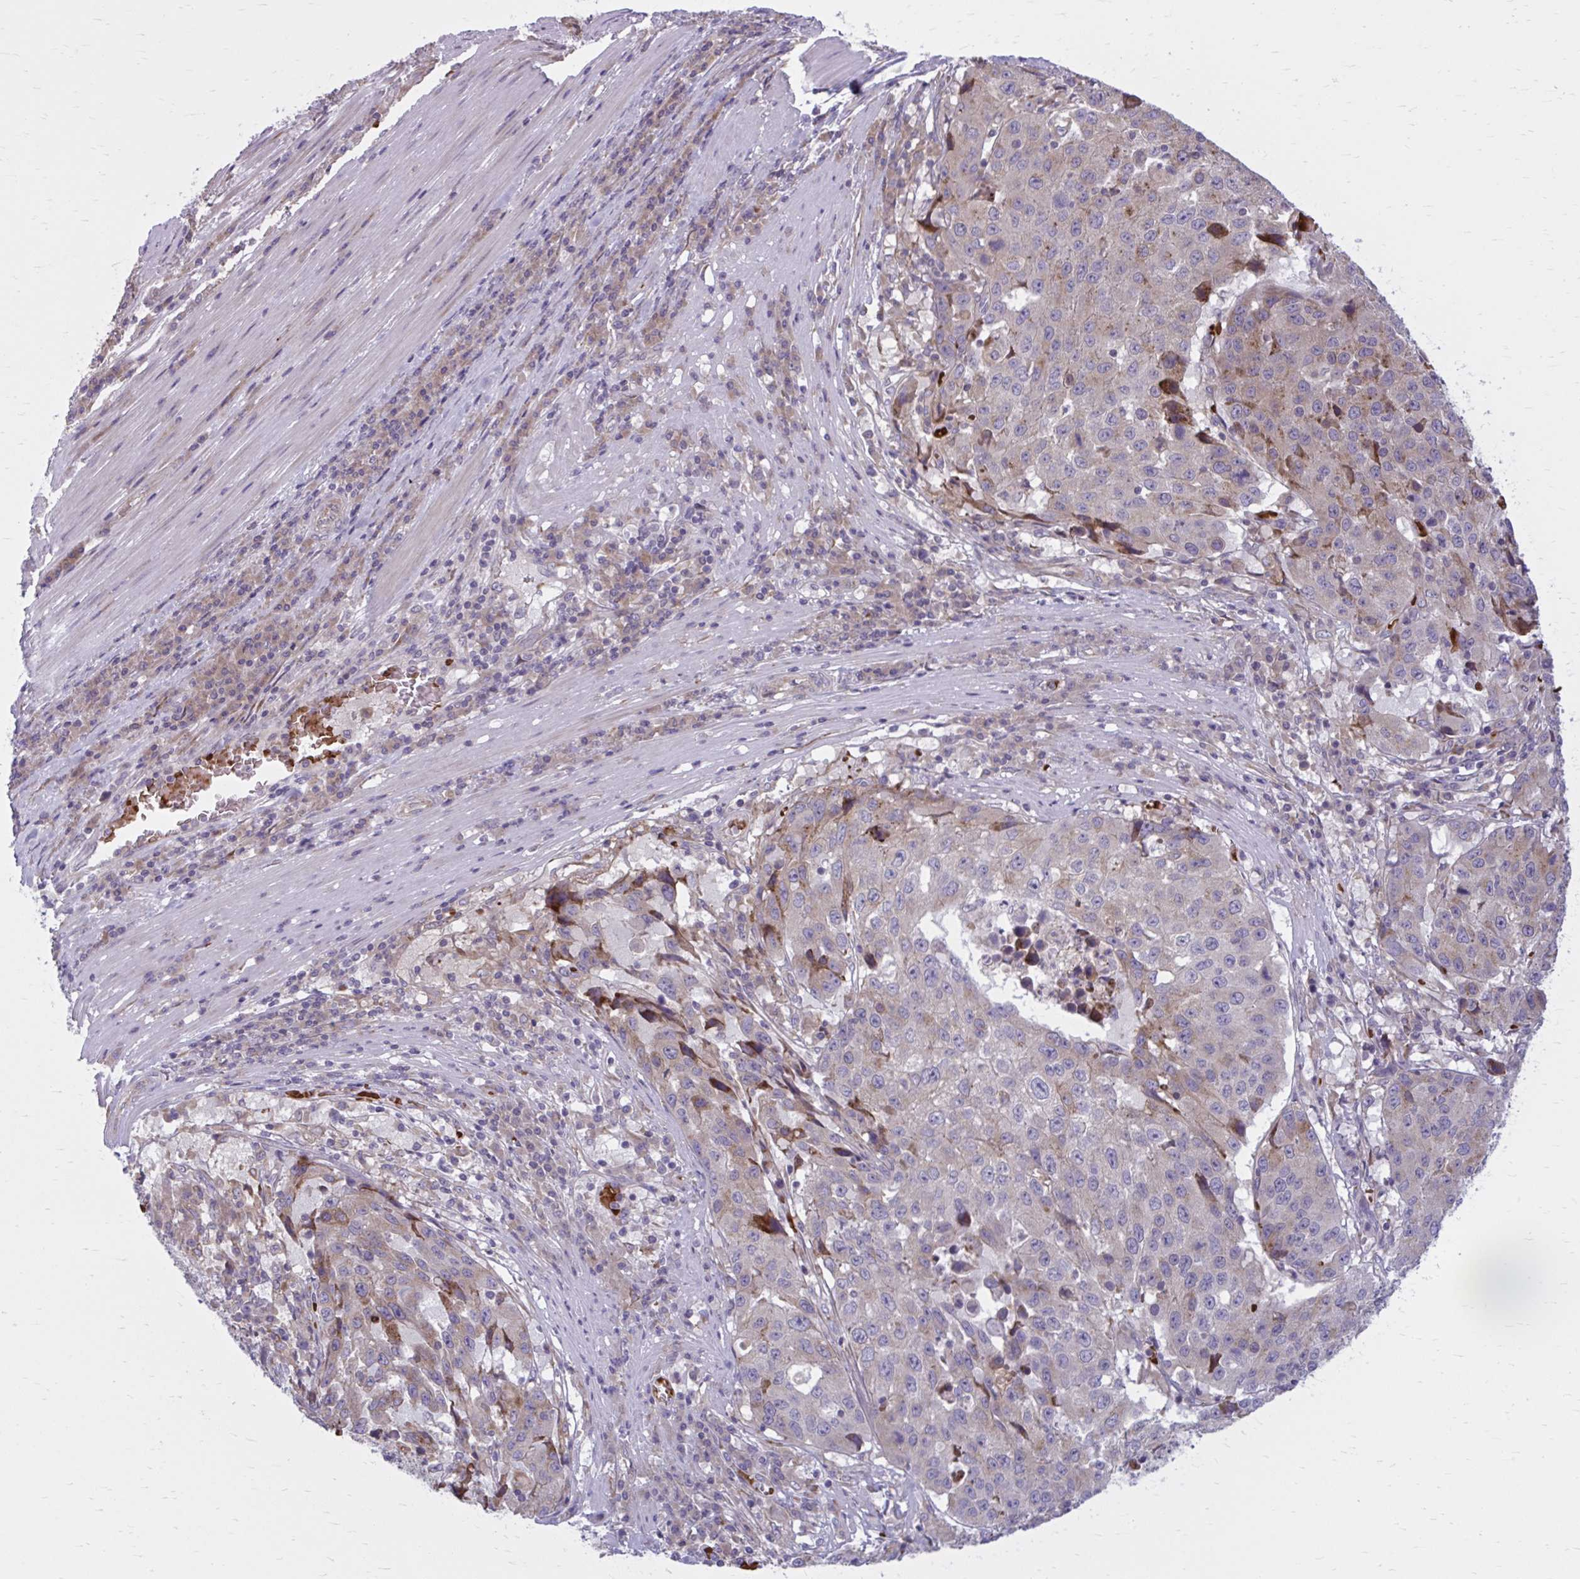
{"staining": {"intensity": "moderate", "quantity": "<25%", "location": "cytoplasmic/membranous"}, "tissue": "stomach cancer", "cell_type": "Tumor cells", "image_type": "cancer", "snomed": [{"axis": "morphology", "description": "Adenocarcinoma, NOS"}, {"axis": "topography", "description": "Stomach"}], "caption": "Protein expression analysis of stomach adenocarcinoma reveals moderate cytoplasmic/membranous positivity in about <25% of tumor cells.", "gene": "SNF8", "patient": {"sex": "male", "age": 71}}